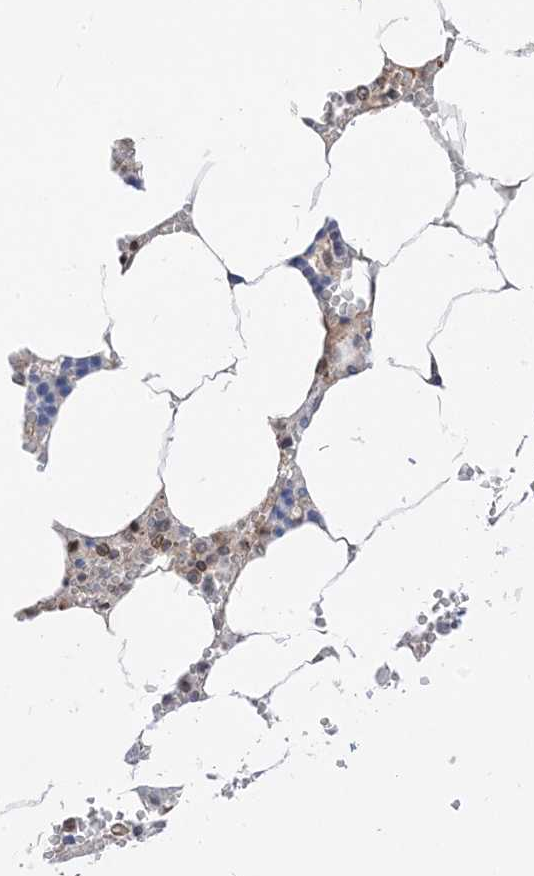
{"staining": {"intensity": "moderate", "quantity": "<25%", "location": "nuclear"}, "tissue": "bone marrow", "cell_type": "Hematopoietic cells", "image_type": "normal", "snomed": [{"axis": "morphology", "description": "Normal tissue, NOS"}, {"axis": "topography", "description": "Bone marrow"}], "caption": "Approximately <25% of hematopoietic cells in normal human bone marrow demonstrate moderate nuclear protein expression as visualized by brown immunohistochemical staining.", "gene": "TYSND1", "patient": {"sex": "male", "age": 70}}